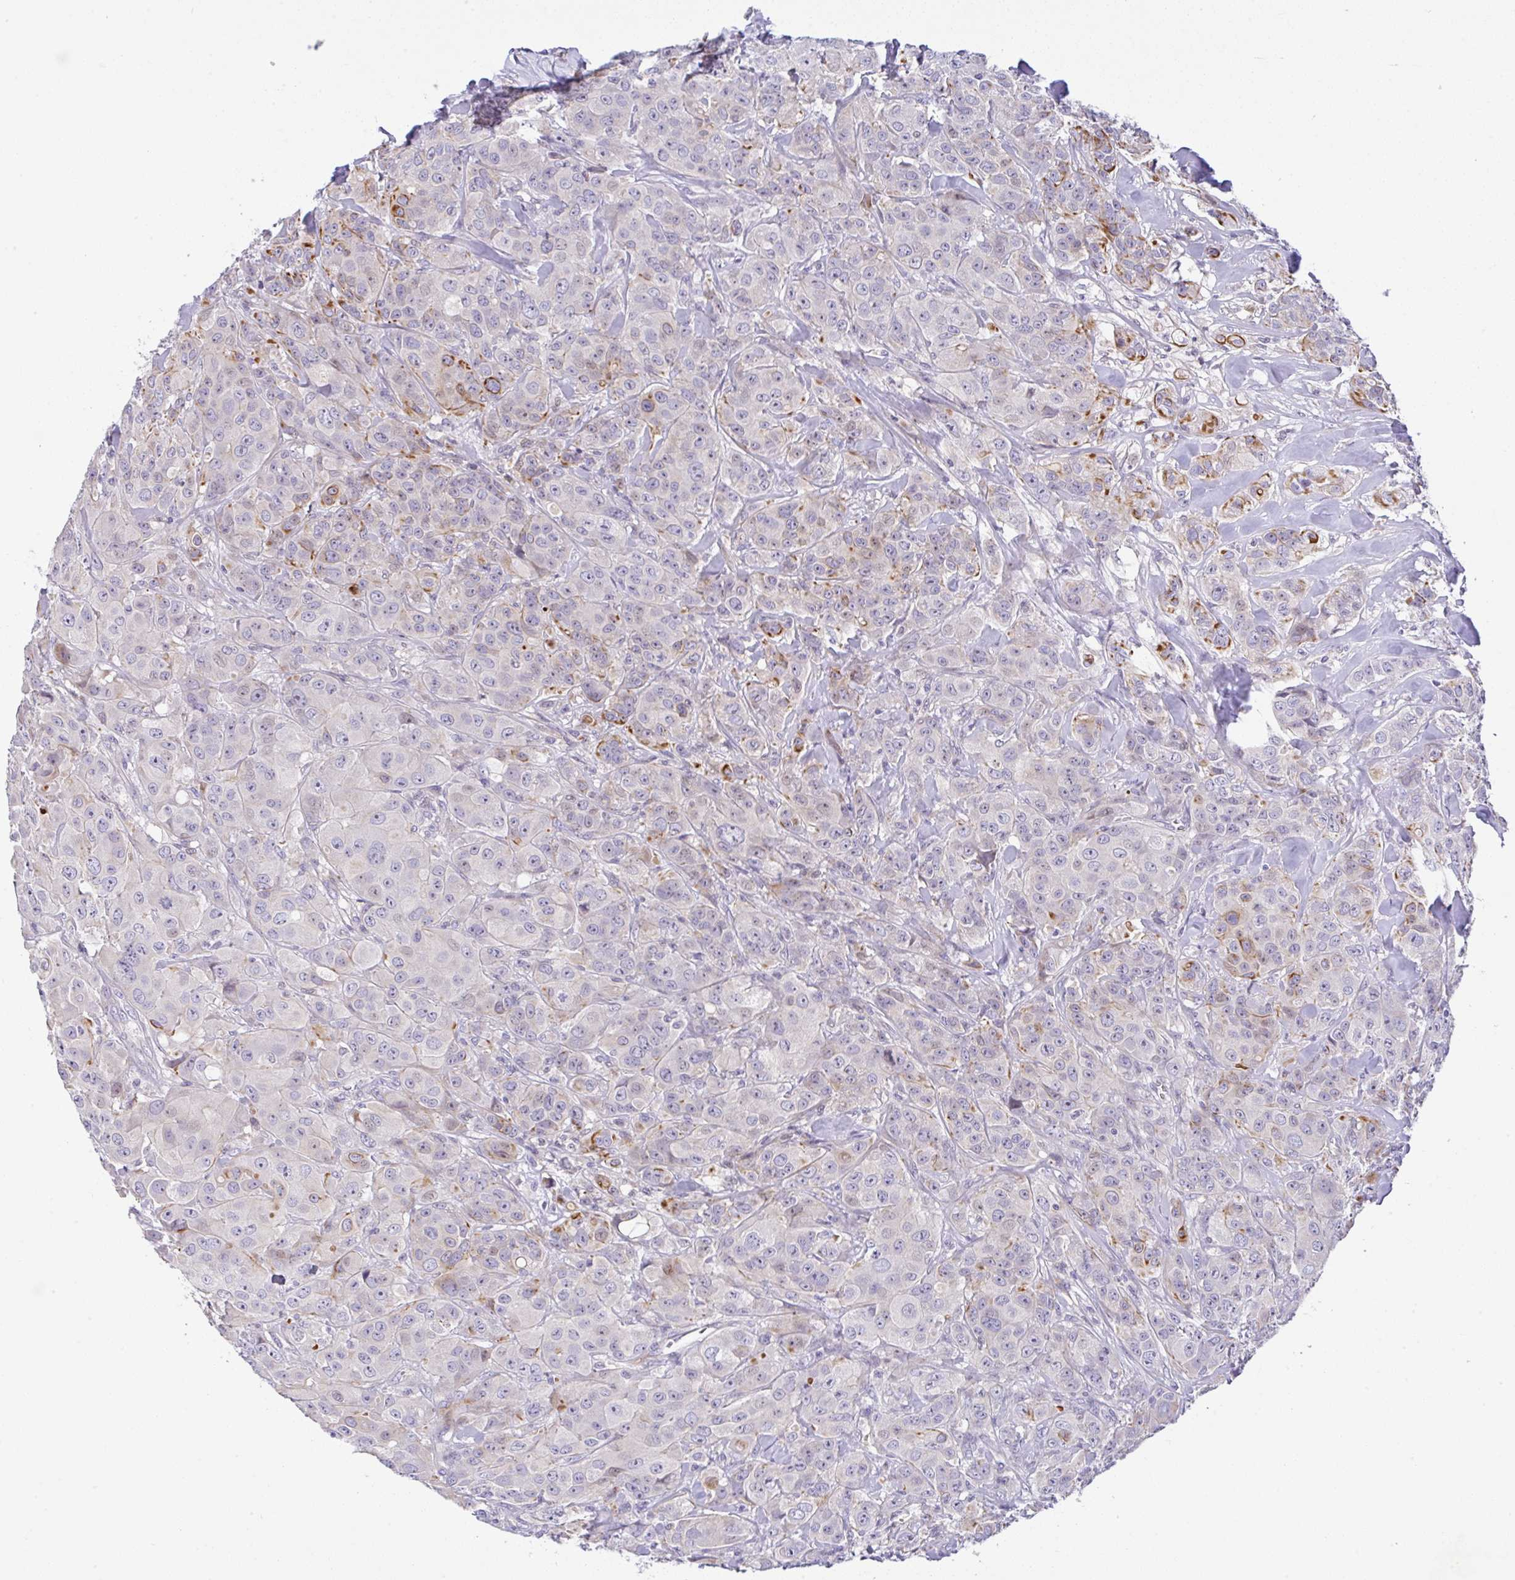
{"staining": {"intensity": "moderate", "quantity": "<25%", "location": "cytoplasmic/membranous"}, "tissue": "breast cancer", "cell_type": "Tumor cells", "image_type": "cancer", "snomed": [{"axis": "morphology", "description": "Normal tissue, NOS"}, {"axis": "morphology", "description": "Duct carcinoma"}, {"axis": "topography", "description": "Breast"}], "caption": "Breast cancer stained for a protein (brown) exhibits moderate cytoplasmic/membranous positive positivity in about <25% of tumor cells.", "gene": "EPN3", "patient": {"sex": "female", "age": 43}}